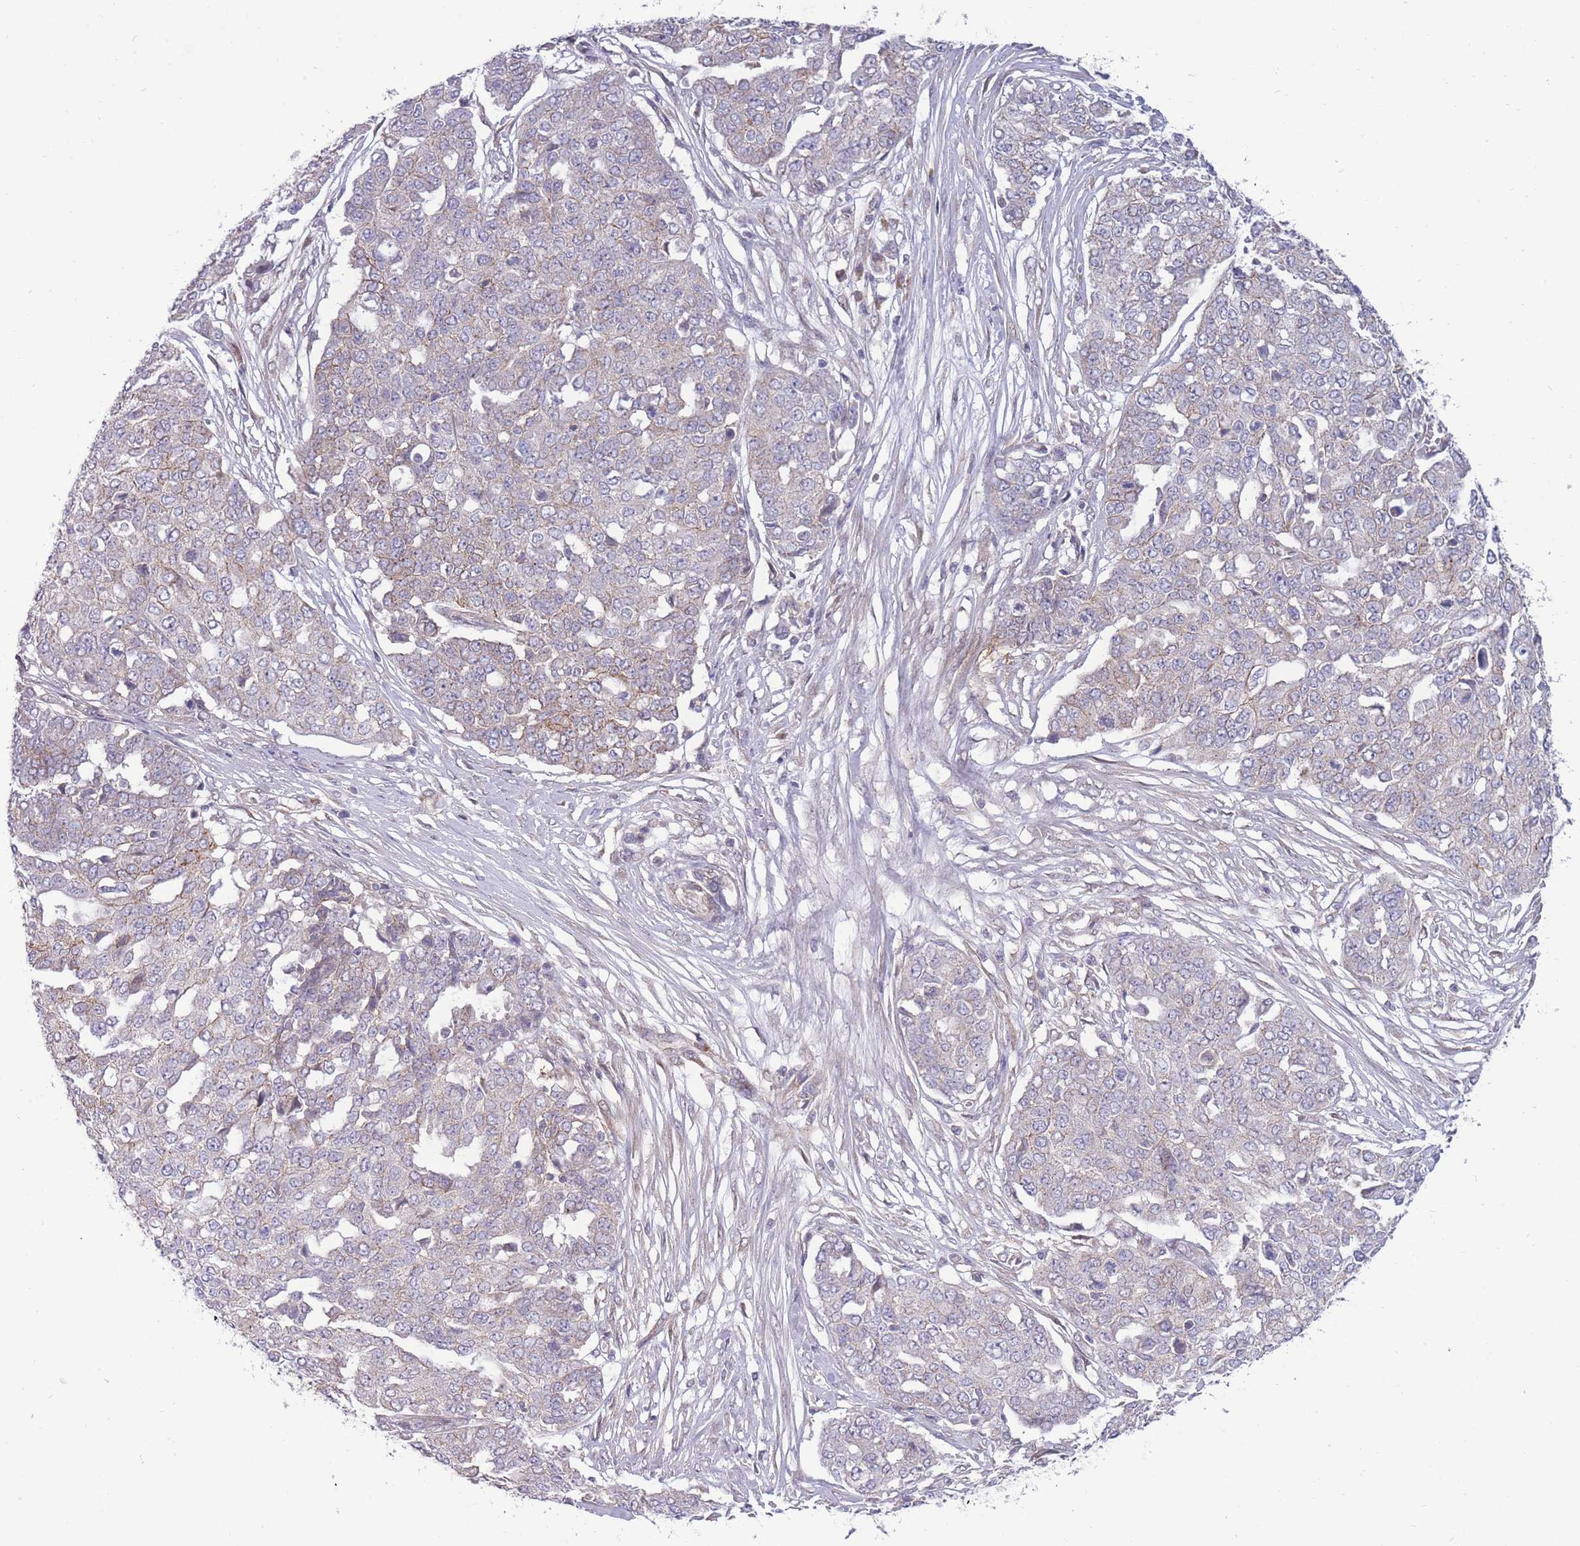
{"staining": {"intensity": "negative", "quantity": "none", "location": "none"}, "tissue": "ovarian cancer", "cell_type": "Tumor cells", "image_type": "cancer", "snomed": [{"axis": "morphology", "description": "Cystadenocarcinoma, serous, NOS"}, {"axis": "topography", "description": "Soft tissue"}, {"axis": "topography", "description": "Ovary"}], "caption": "Immunohistochemical staining of human serous cystadenocarcinoma (ovarian) shows no significant staining in tumor cells.", "gene": "RIC8A", "patient": {"sex": "female", "age": 57}}